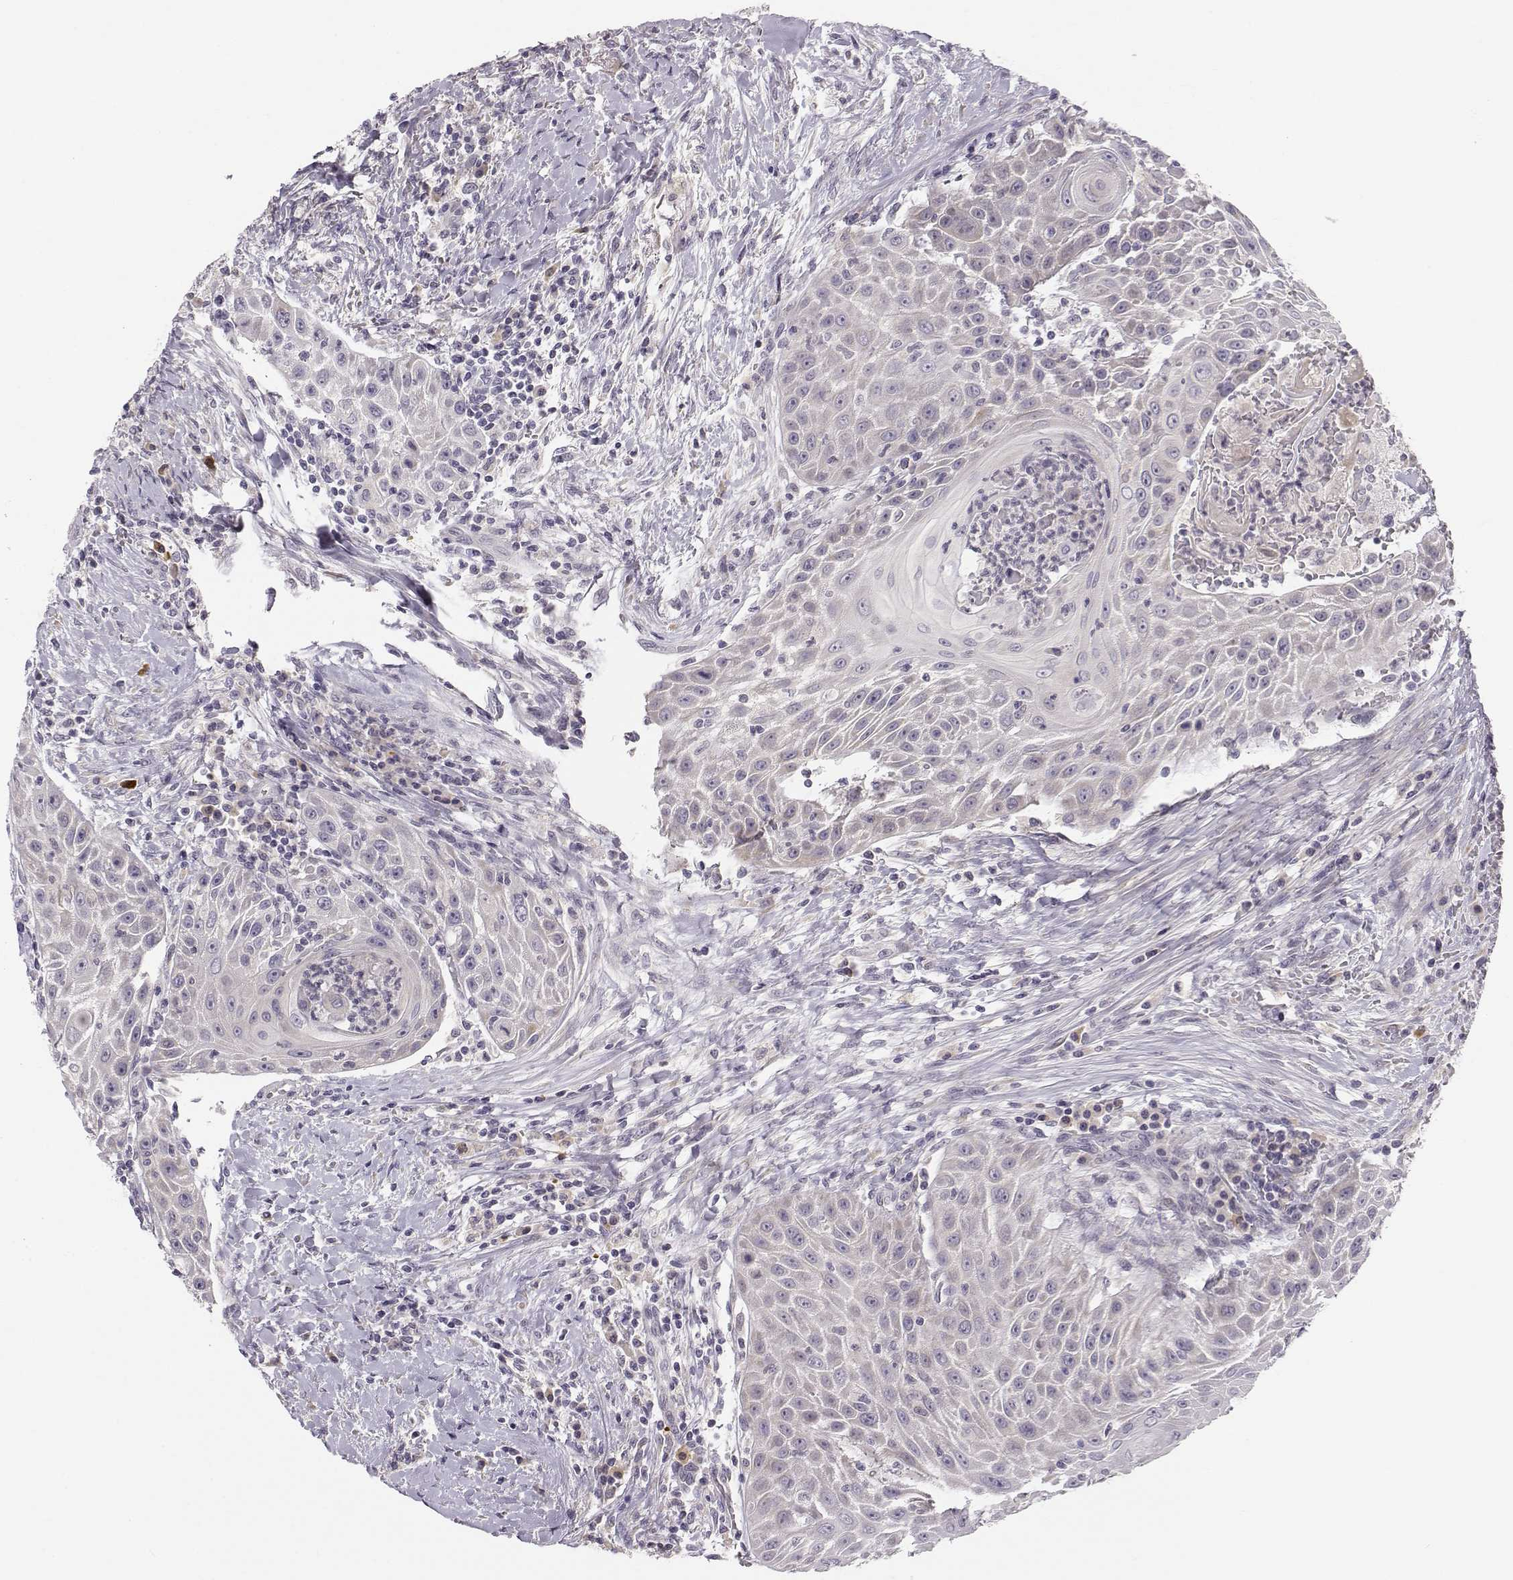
{"staining": {"intensity": "weak", "quantity": ">75%", "location": "cytoplasmic/membranous"}, "tissue": "head and neck cancer", "cell_type": "Tumor cells", "image_type": "cancer", "snomed": [{"axis": "morphology", "description": "Squamous cell carcinoma, NOS"}, {"axis": "topography", "description": "Head-Neck"}], "caption": "The image shows a brown stain indicating the presence of a protein in the cytoplasmic/membranous of tumor cells in squamous cell carcinoma (head and neck).", "gene": "ACSL6", "patient": {"sex": "male", "age": 69}}